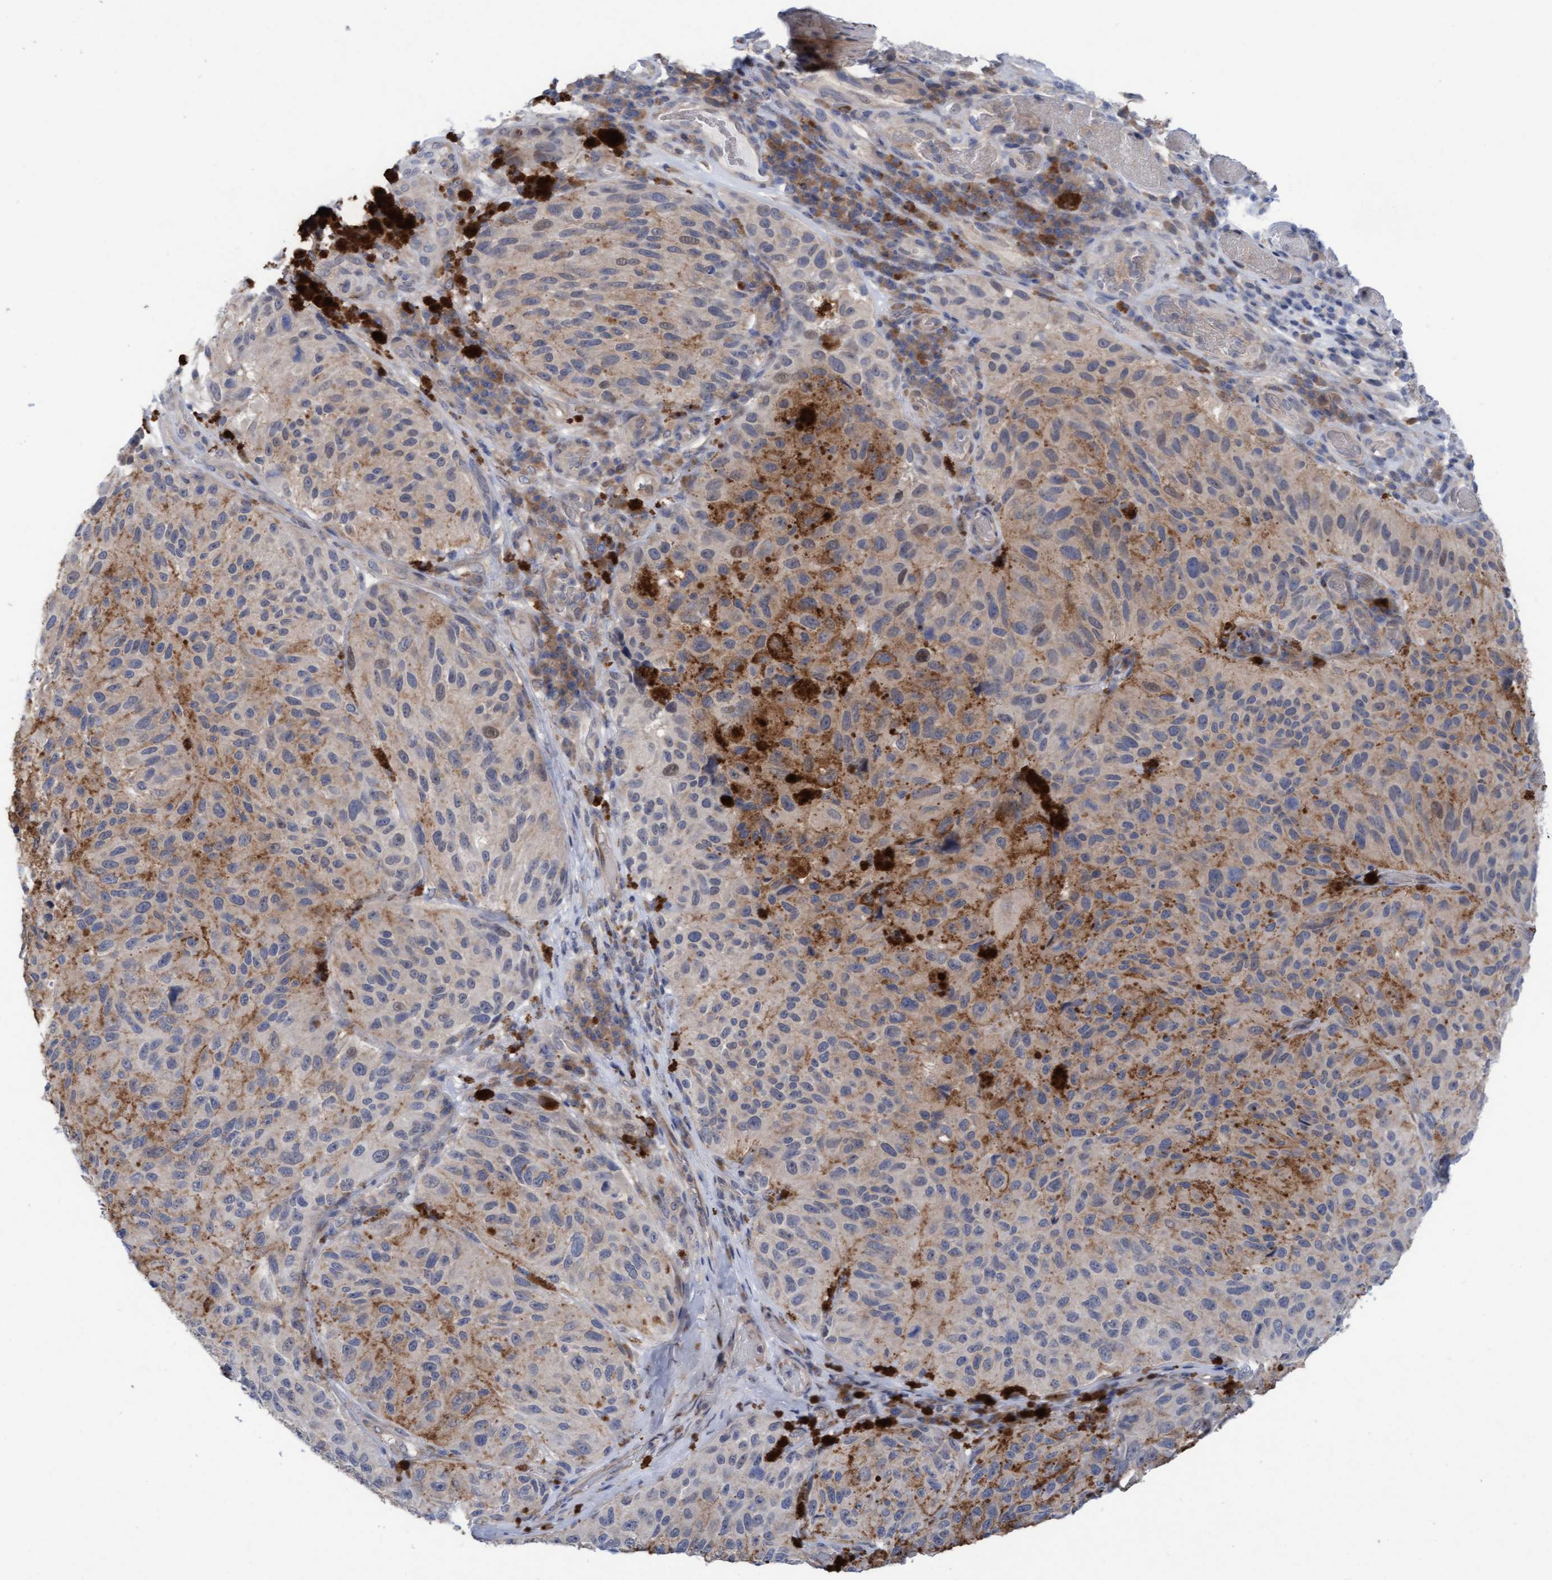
{"staining": {"intensity": "weak", "quantity": ">75%", "location": "cytoplasmic/membranous"}, "tissue": "melanoma", "cell_type": "Tumor cells", "image_type": "cancer", "snomed": [{"axis": "morphology", "description": "Malignant melanoma, NOS"}, {"axis": "topography", "description": "Skin"}], "caption": "Immunohistochemical staining of melanoma demonstrates low levels of weak cytoplasmic/membranous positivity in about >75% of tumor cells.", "gene": "PLCD1", "patient": {"sex": "female", "age": 73}}